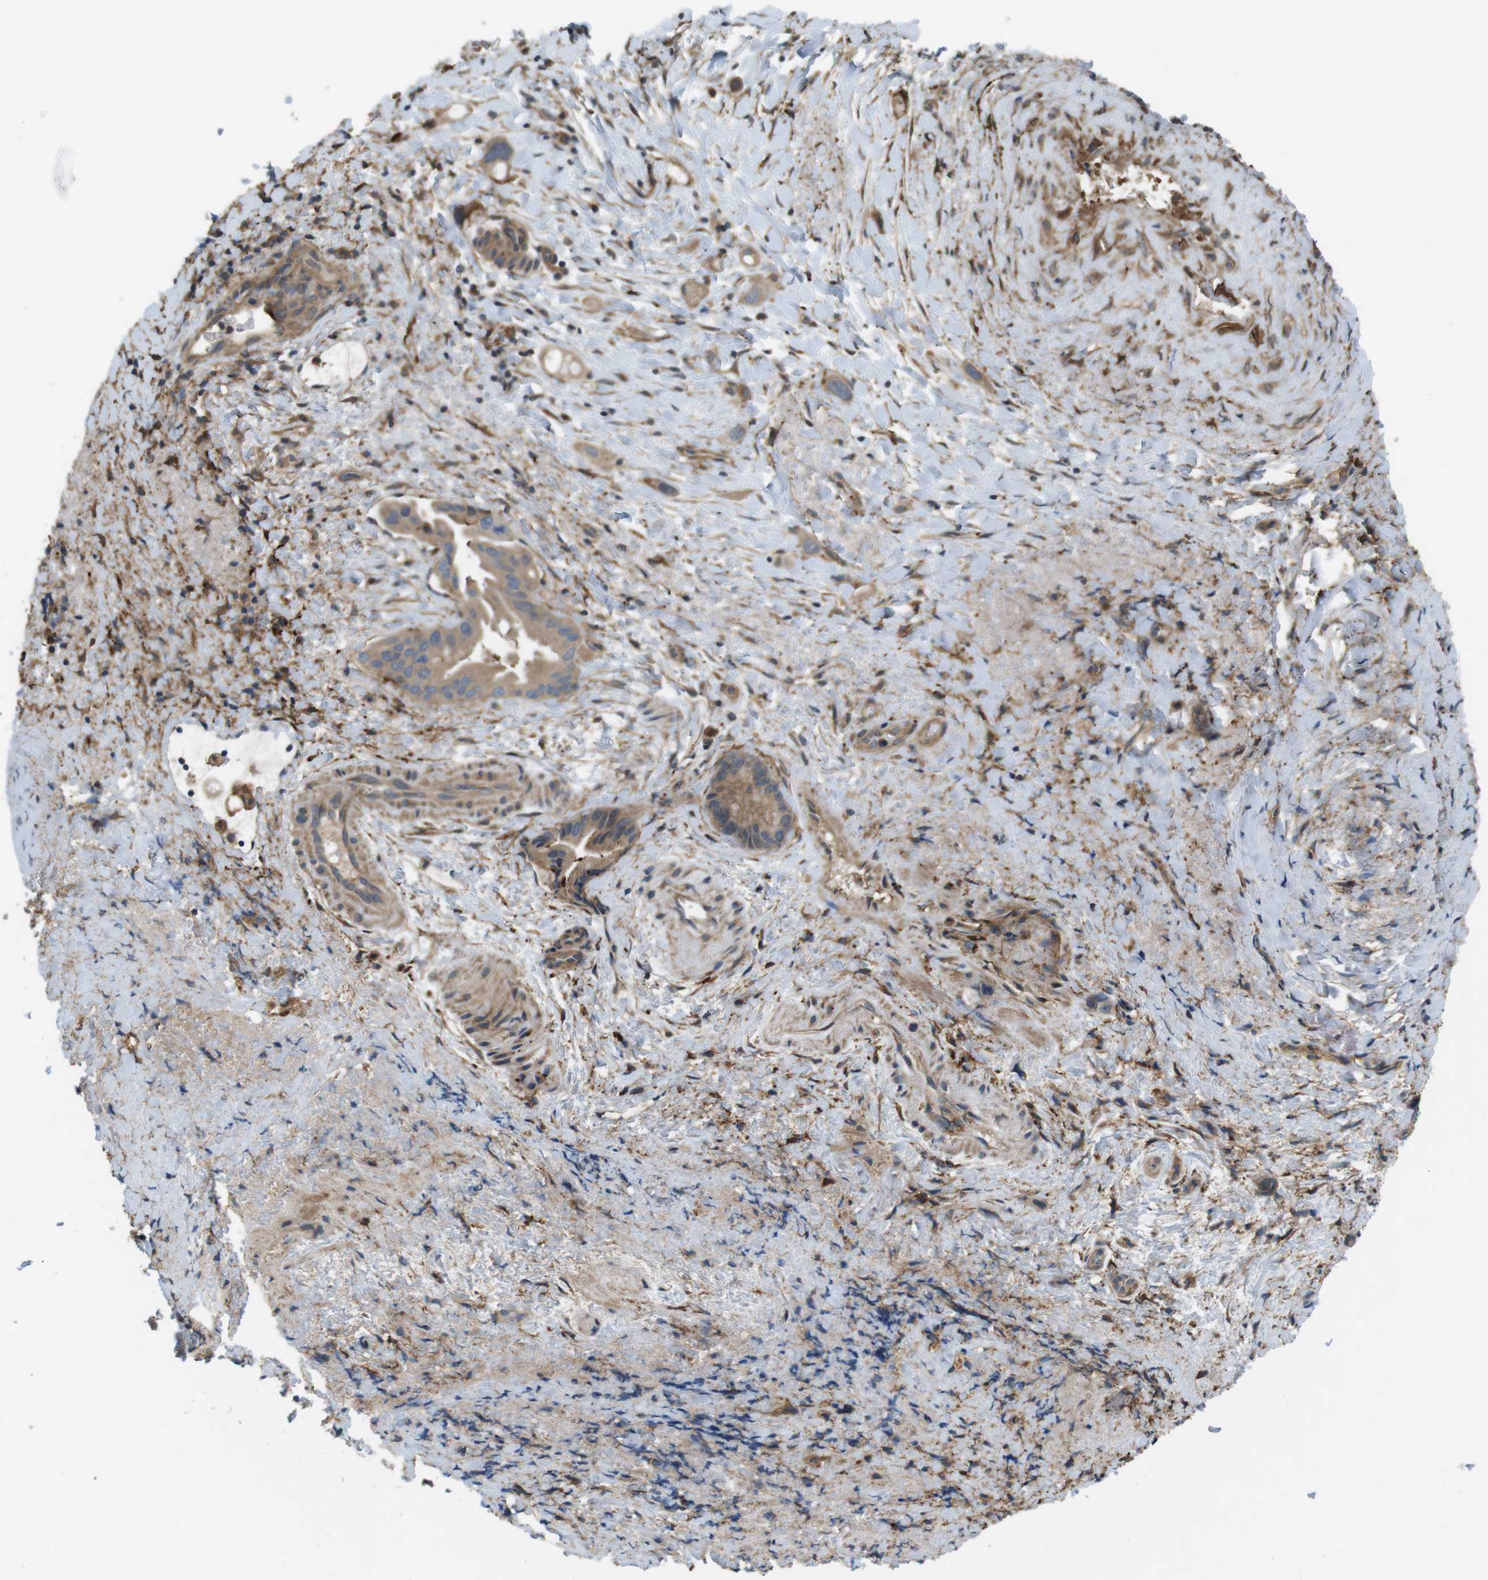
{"staining": {"intensity": "moderate", "quantity": ">75%", "location": "cytoplasmic/membranous"}, "tissue": "liver cancer", "cell_type": "Tumor cells", "image_type": "cancer", "snomed": [{"axis": "morphology", "description": "Cholangiocarcinoma"}, {"axis": "topography", "description": "Liver"}], "caption": "Immunohistochemistry staining of liver cancer, which exhibits medium levels of moderate cytoplasmic/membranous staining in approximately >75% of tumor cells indicating moderate cytoplasmic/membranous protein staining. The staining was performed using DAB (brown) for protein detection and nuclei were counterstained in hematoxylin (blue).", "gene": "DDAH2", "patient": {"sex": "female", "age": 65}}